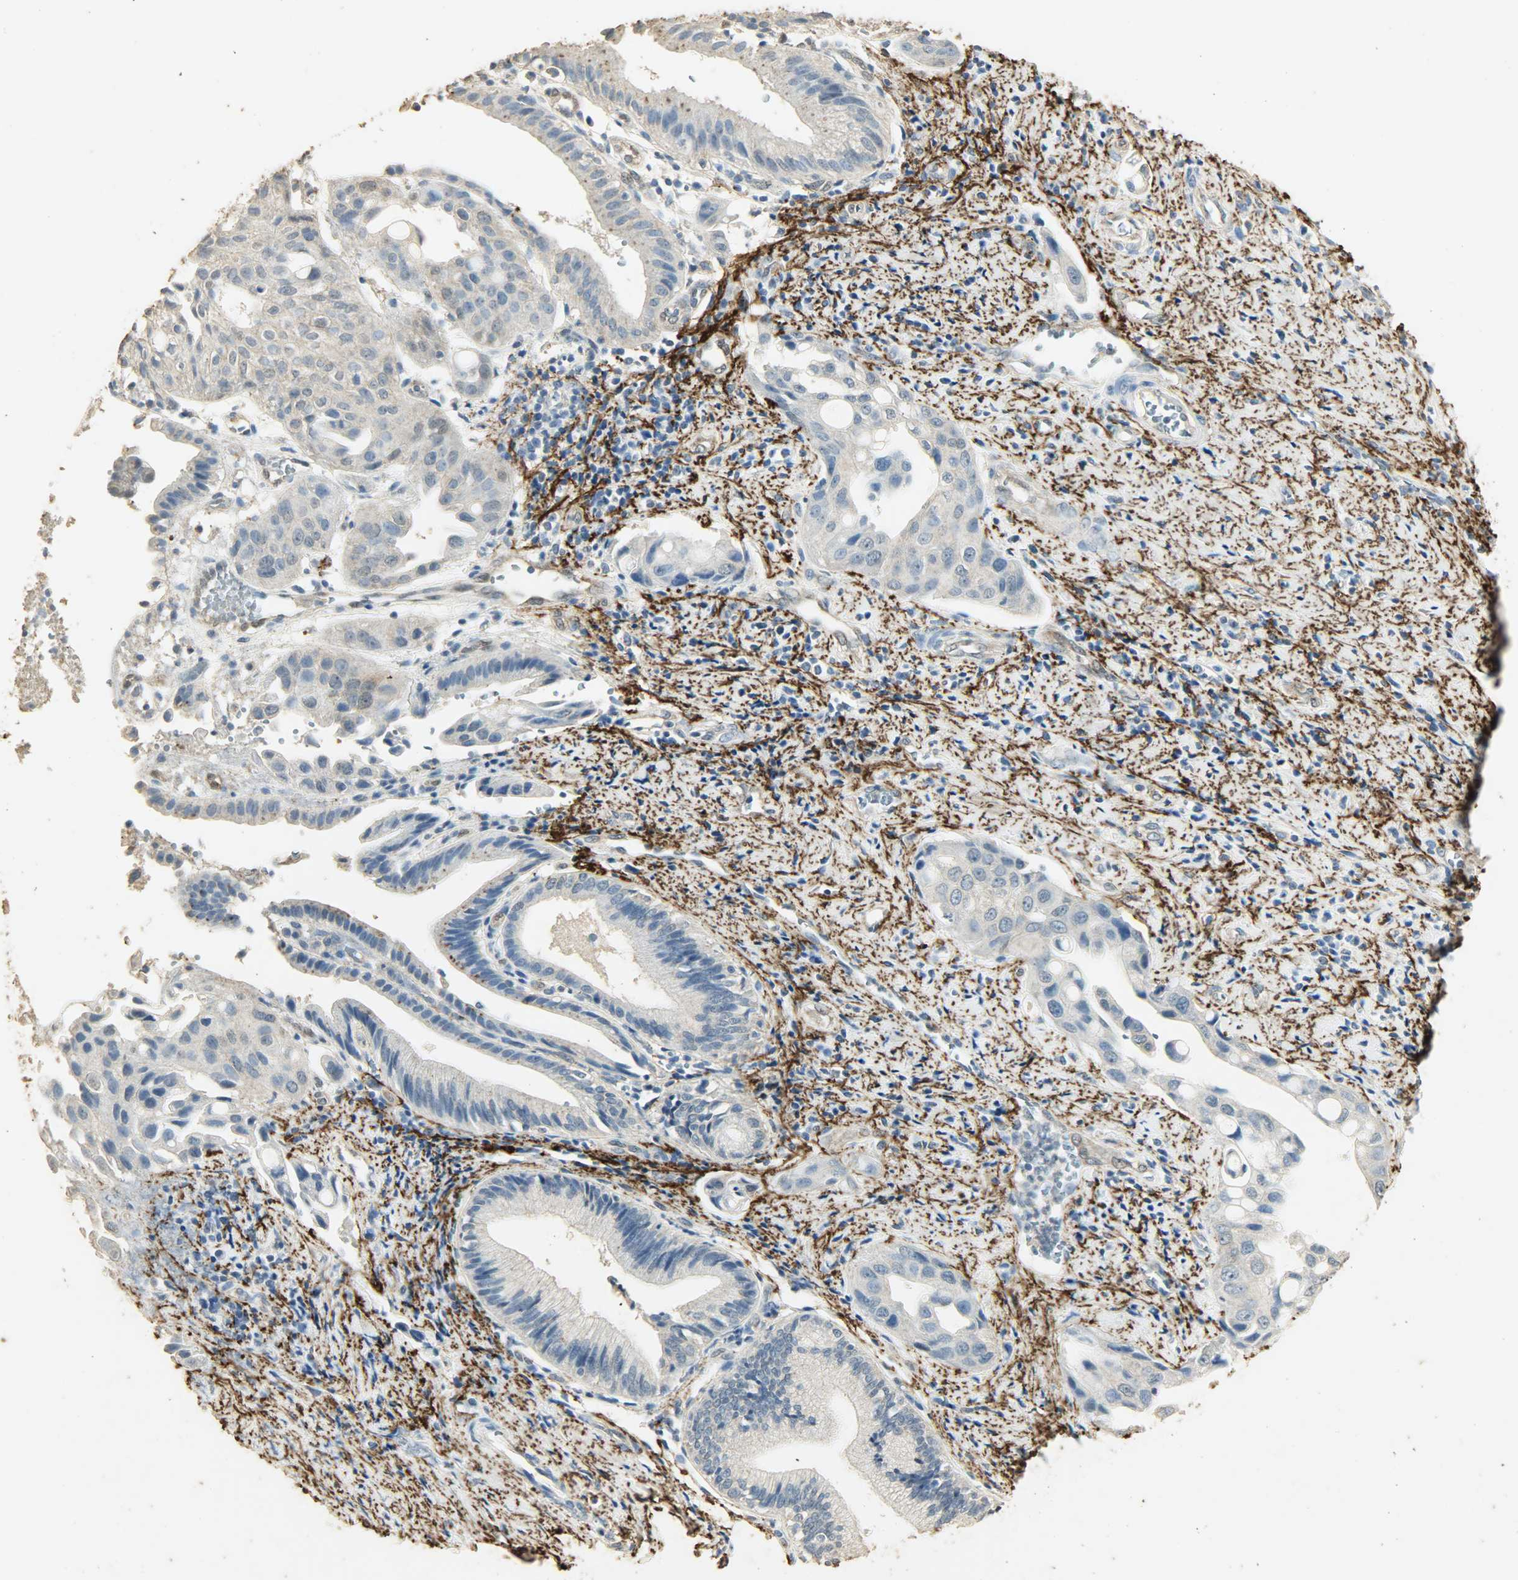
{"staining": {"intensity": "weak", "quantity": "<25%", "location": "cytoplasmic/membranous"}, "tissue": "pancreatic cancer", "cell_type": "Tumor cells", "image_type": "cancer", "snomed": [{"axis": "morphology", "description": "Adenocarcinoma, NOS"}, {"axis": "topography", "description": "Pancreas"}], "caption": "This is an immunohistochemistry (IHC) image of human pancreatic cancer (adenocarcinoma). There is no positivity in tumor cells.", "gene": "ASB9", "patient": {"sex": "female", "age": 60}}